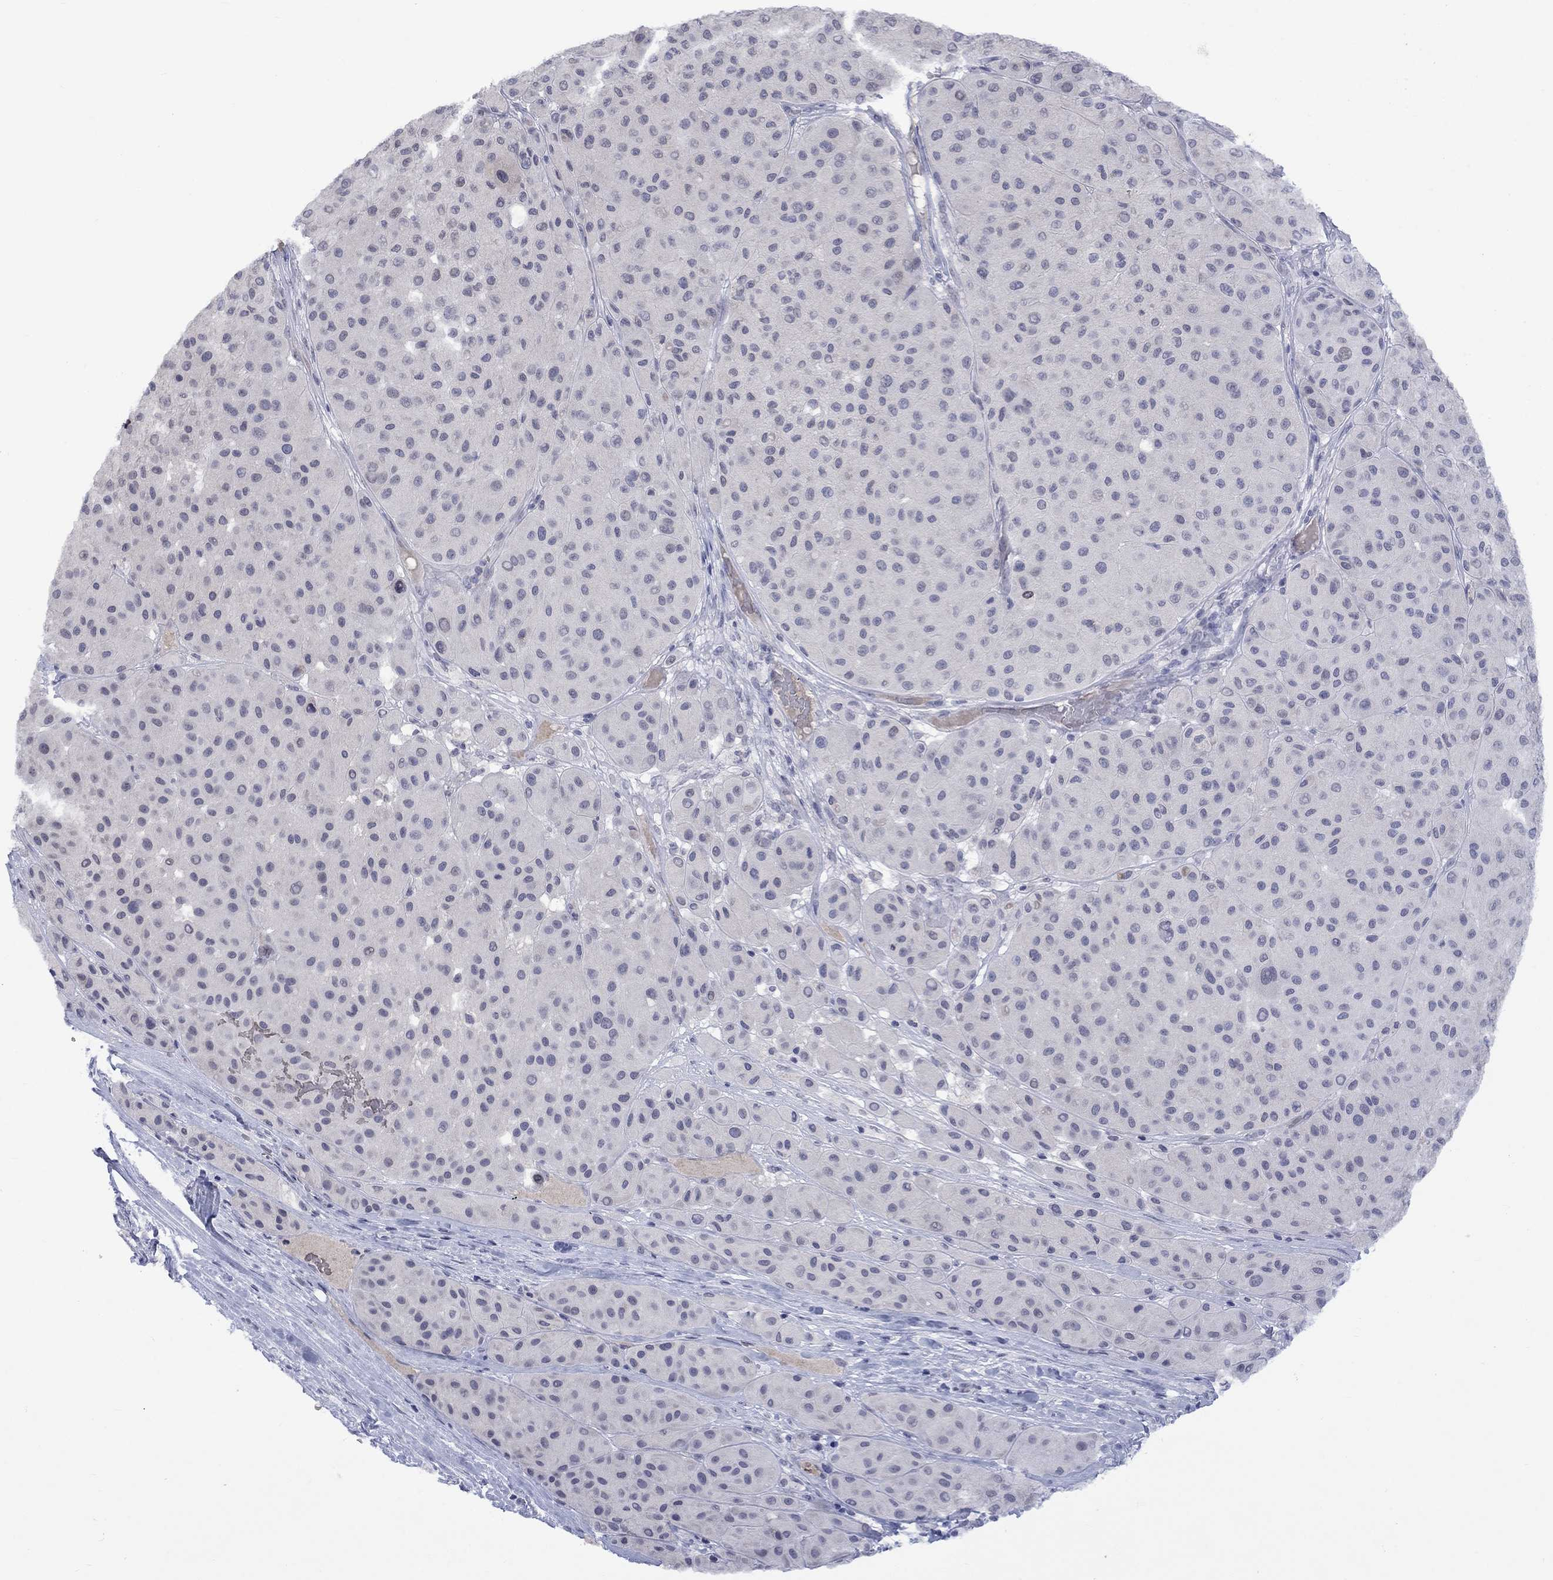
{"staining": {"intensity": "negative", "quantity": "none", "location": "none"}, "tissue": "melanoma", "cell_type": "Tumor cells", "image_type": "cancer", "snomed": [{"axis": "morphology", "description": "Malignant melanoma, Metastatic site"}, {"axis": "topography", "description": "Smooth muscle"}], "caption": "The micrograph reveals no significant positivity in tumor cells of melanoma. (Stains: DAB (3,3'-diaminobenzidine) IHC with hematoxylin counter stain, Microscopy: brightfield microscopy at high magnification).", "gene": "NSMF", "patient": {"sex": "male", "age": 41}}